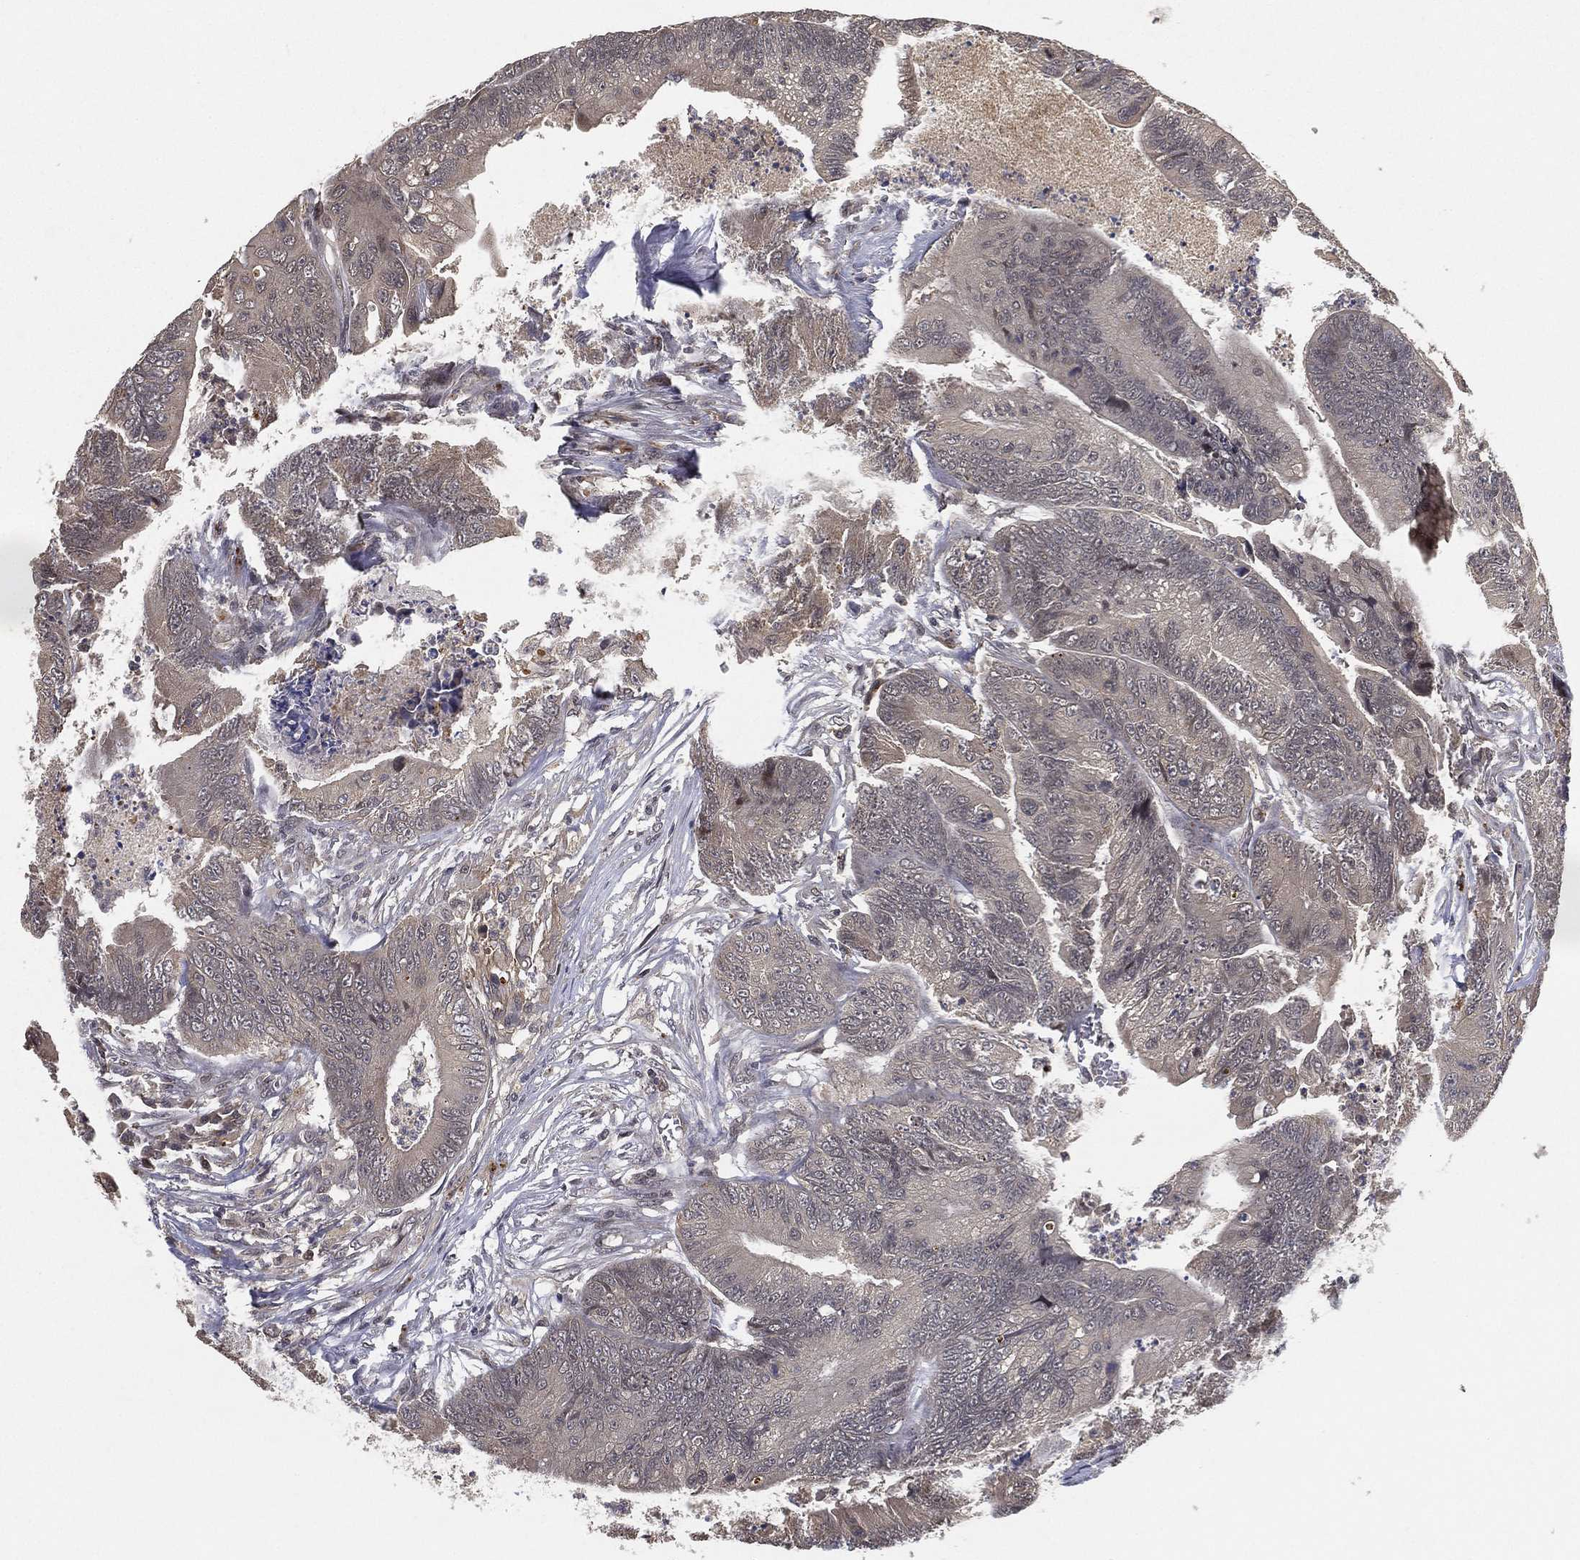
{"staining": {"intensity": "negative", "quantity": "none", "location": "none"}, "tissue": "colorectal cancer", "cell_type": "Tumor cells", "image_type": "cancer", "snomed": [{"axis": "morphology", "description": "Adenocarcinoma, NOS"}, {"axis": "topography", "description": "Colon"}], "caption": "There is no significant staining in tumor cells of colorectal cancer.", "gene": "CFAP251", "patient": {"sex": "male", "age": 84}}